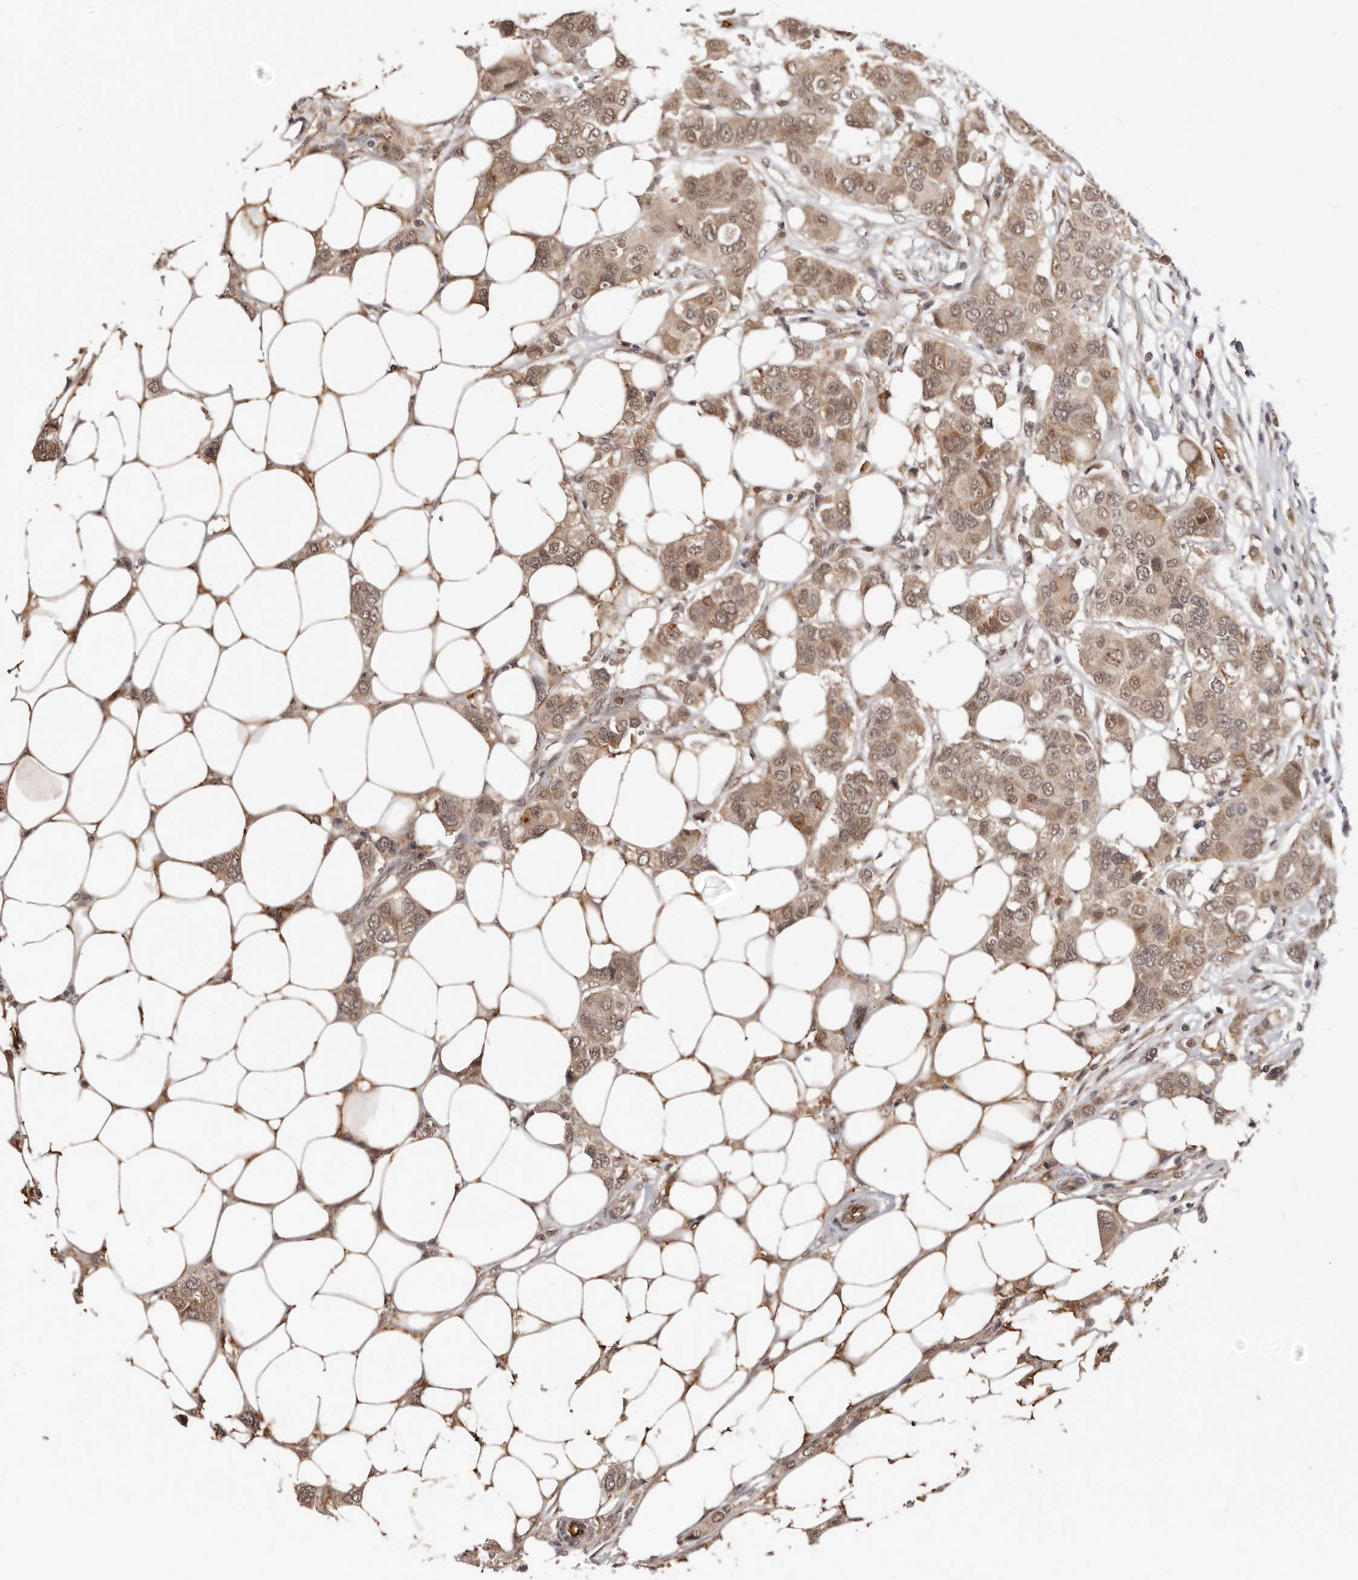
{"staining": {"intensity": "moderate", "quantity": ">75%", "location": "cytoplasmic/membranous,nuclear"}, "tissue": "breast cancer", "cell_type": "Tumor cells", "image_type": "cancer", "snomed": [{"axis": "morphology", "description": "Duct carcinoma"}, {"axis": "topography", "description": "Breast"}], "caption": "Immunohistochemistry (IHC) micrograph of neoplastic tissue: infiltrating ductal carcinoma (breast) stained using immunohistochemistry shows medium levels of moderate protein expression localized specifically in the cytoplasmic/membranous and nuclear of tumor cells, appearing as a cytoplasmic/membranous and nuclear brown color.", "gene": "NCOA3", "patient": {"sex": "female", "age": 50}}